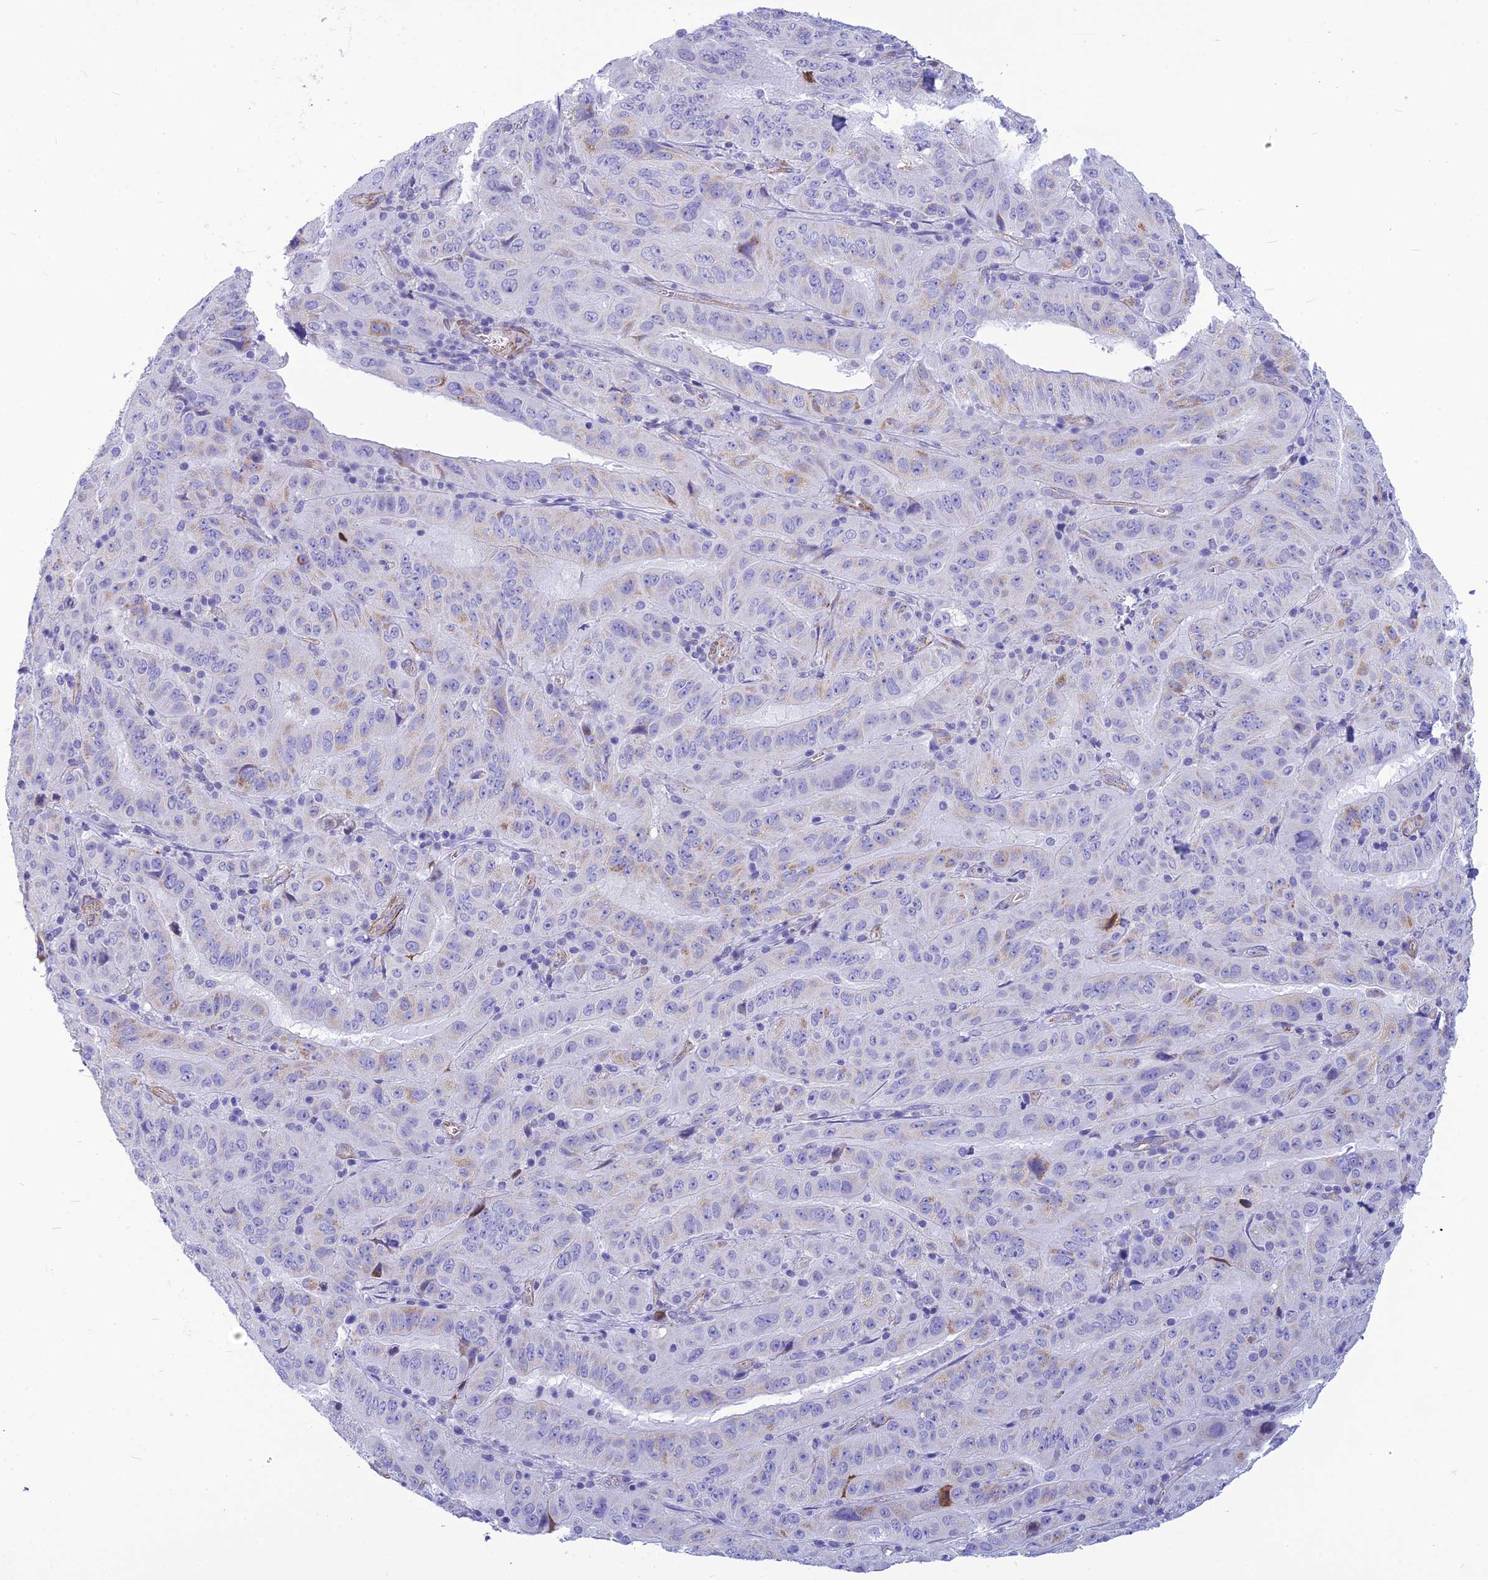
{"staining": {"intensity": "negative", "quantity": "none", "location": "none"}, "tissue": "pancreatic cancer", "cell_type": "Tumor cells", "image_type": "cancer", "snomed": [{"axis": "morphology", "description": "Adenocarcinoma, NOS"}, {"axis": "topography", "description": "Pancreas"}], "caption": "Tumor cells show no significant staining in adenocarcinoma (pancreatic).", "gene": "POMGNT1", "patient": {"sex": "male", "age": 63}}